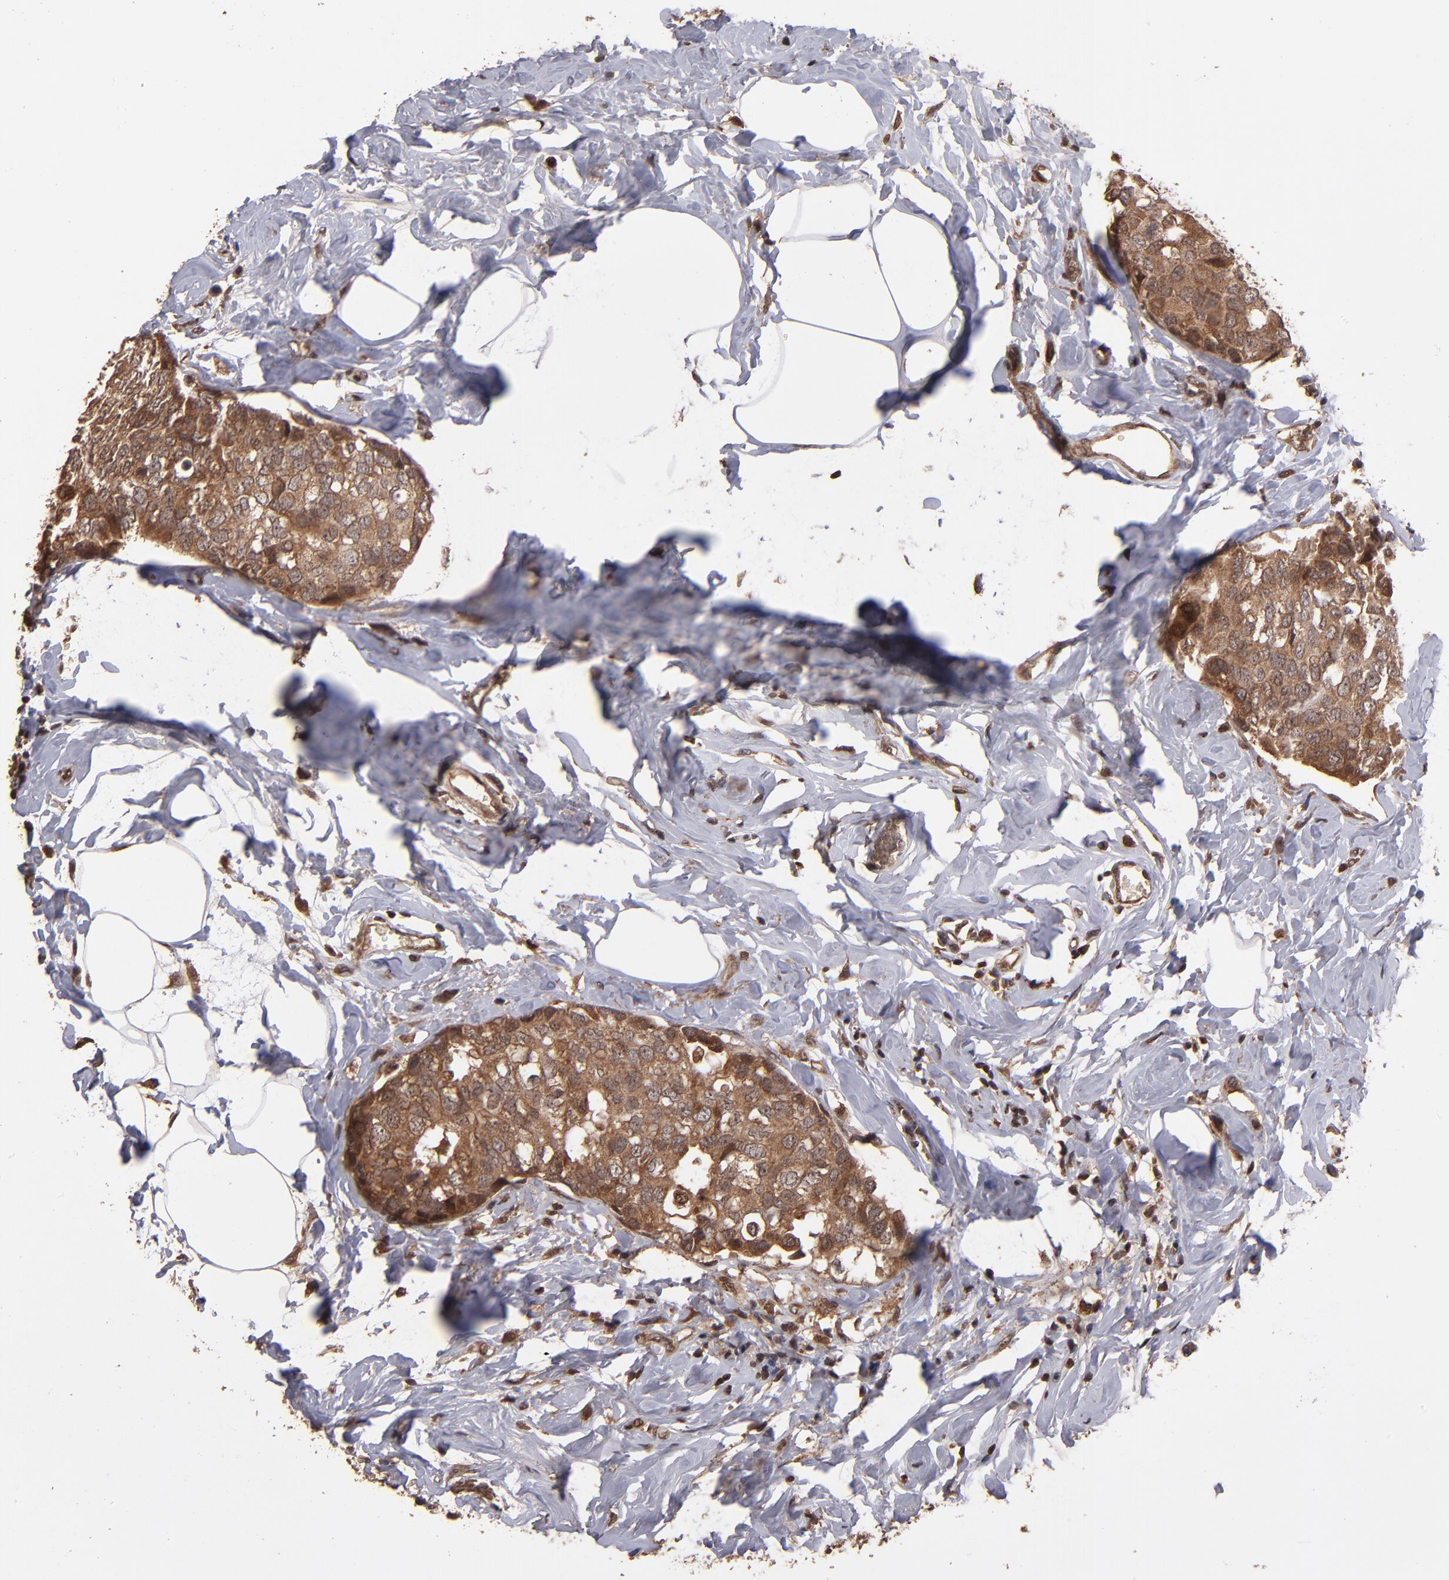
{"staining": {"intensity": "moderate", "quantity": ">75%", "location": "cytoplasmic/membranous"}, "tissue": "breast cancer", "cell_type": "Tumor cells", "image_type": "cancer", "snomed": [{"axis": "morphology", "description": "Normal tissue, NOS"}, {"axis": "morphology", "description": "Duct carcinoma"}, {"axis": "topography", "description": "Breast"}], "caption": "This is a histology image of IHC staining of breast cancer, which shows moderate expression in the cytoplasmic/membranous of tumor cells.", "gene": "NFE2L2", "patient": {"sex": "female", "age": 50}}